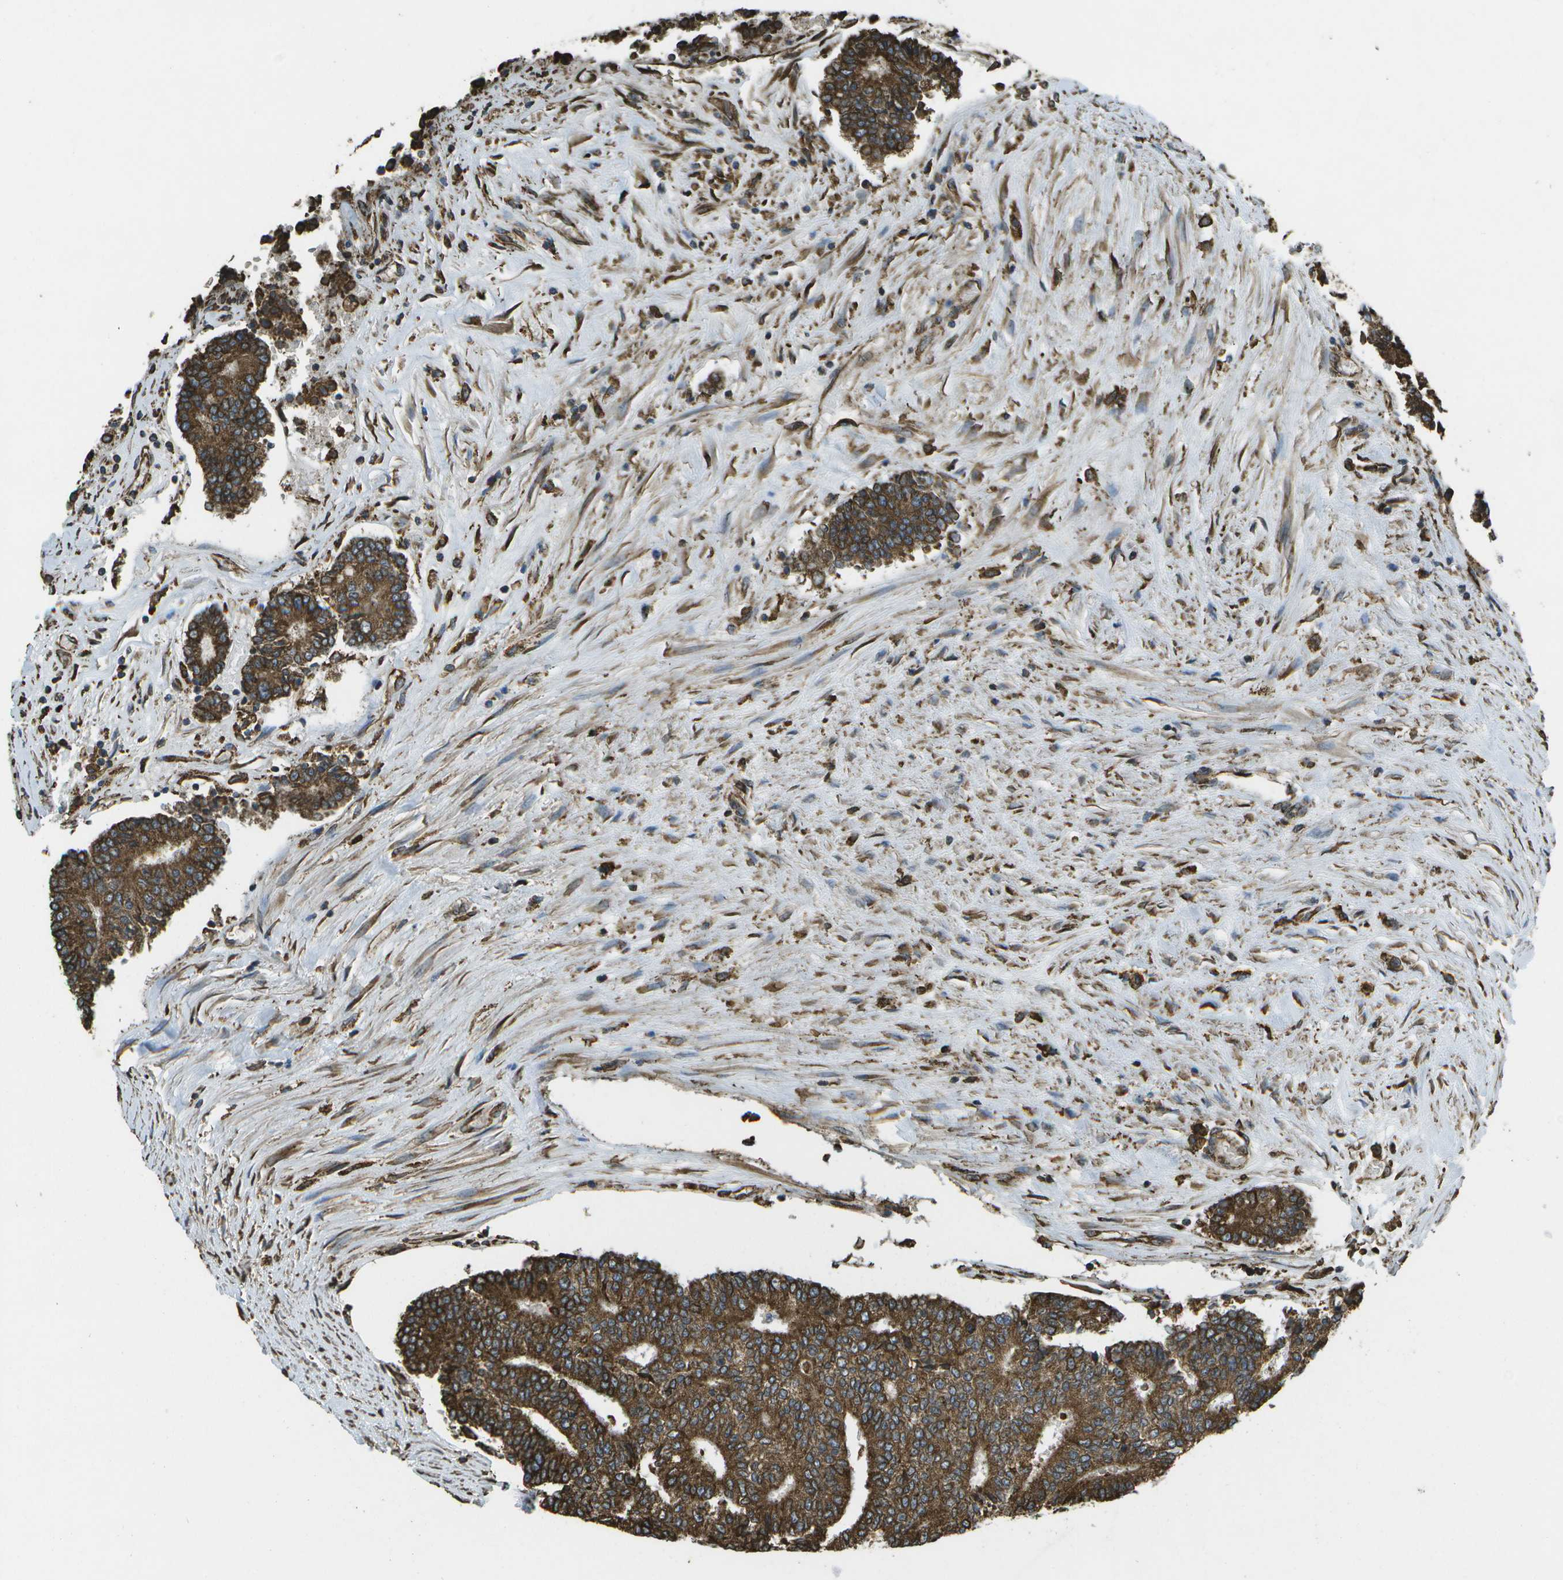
{"staining": {"intensity": "strong", "quantity": ">75%", "location": "cytoplasmic/membranous"}, "tissue": "prostate cancer", "cell_type": "Tumor cells", "image_type": "cancer", "snomed": [{"axis": "morphology", "description": "Normal tissue, NOS"}, {"axis": "morphology", "description": "Adenocarcinoma, High grade"}, {"axis": "topography", "description": "Prostate"}, {"axis": "topography", "description": "Seminal veicle"}], "caption": "A histopathology image of human prostate adenocarcinoma (high-grade) stained for a protein exhibits strong cytoplasmic/membranous brown staining in tumor cells.", "gene": "PDIA4", "patient": {"sex": "male", "age": 55}}